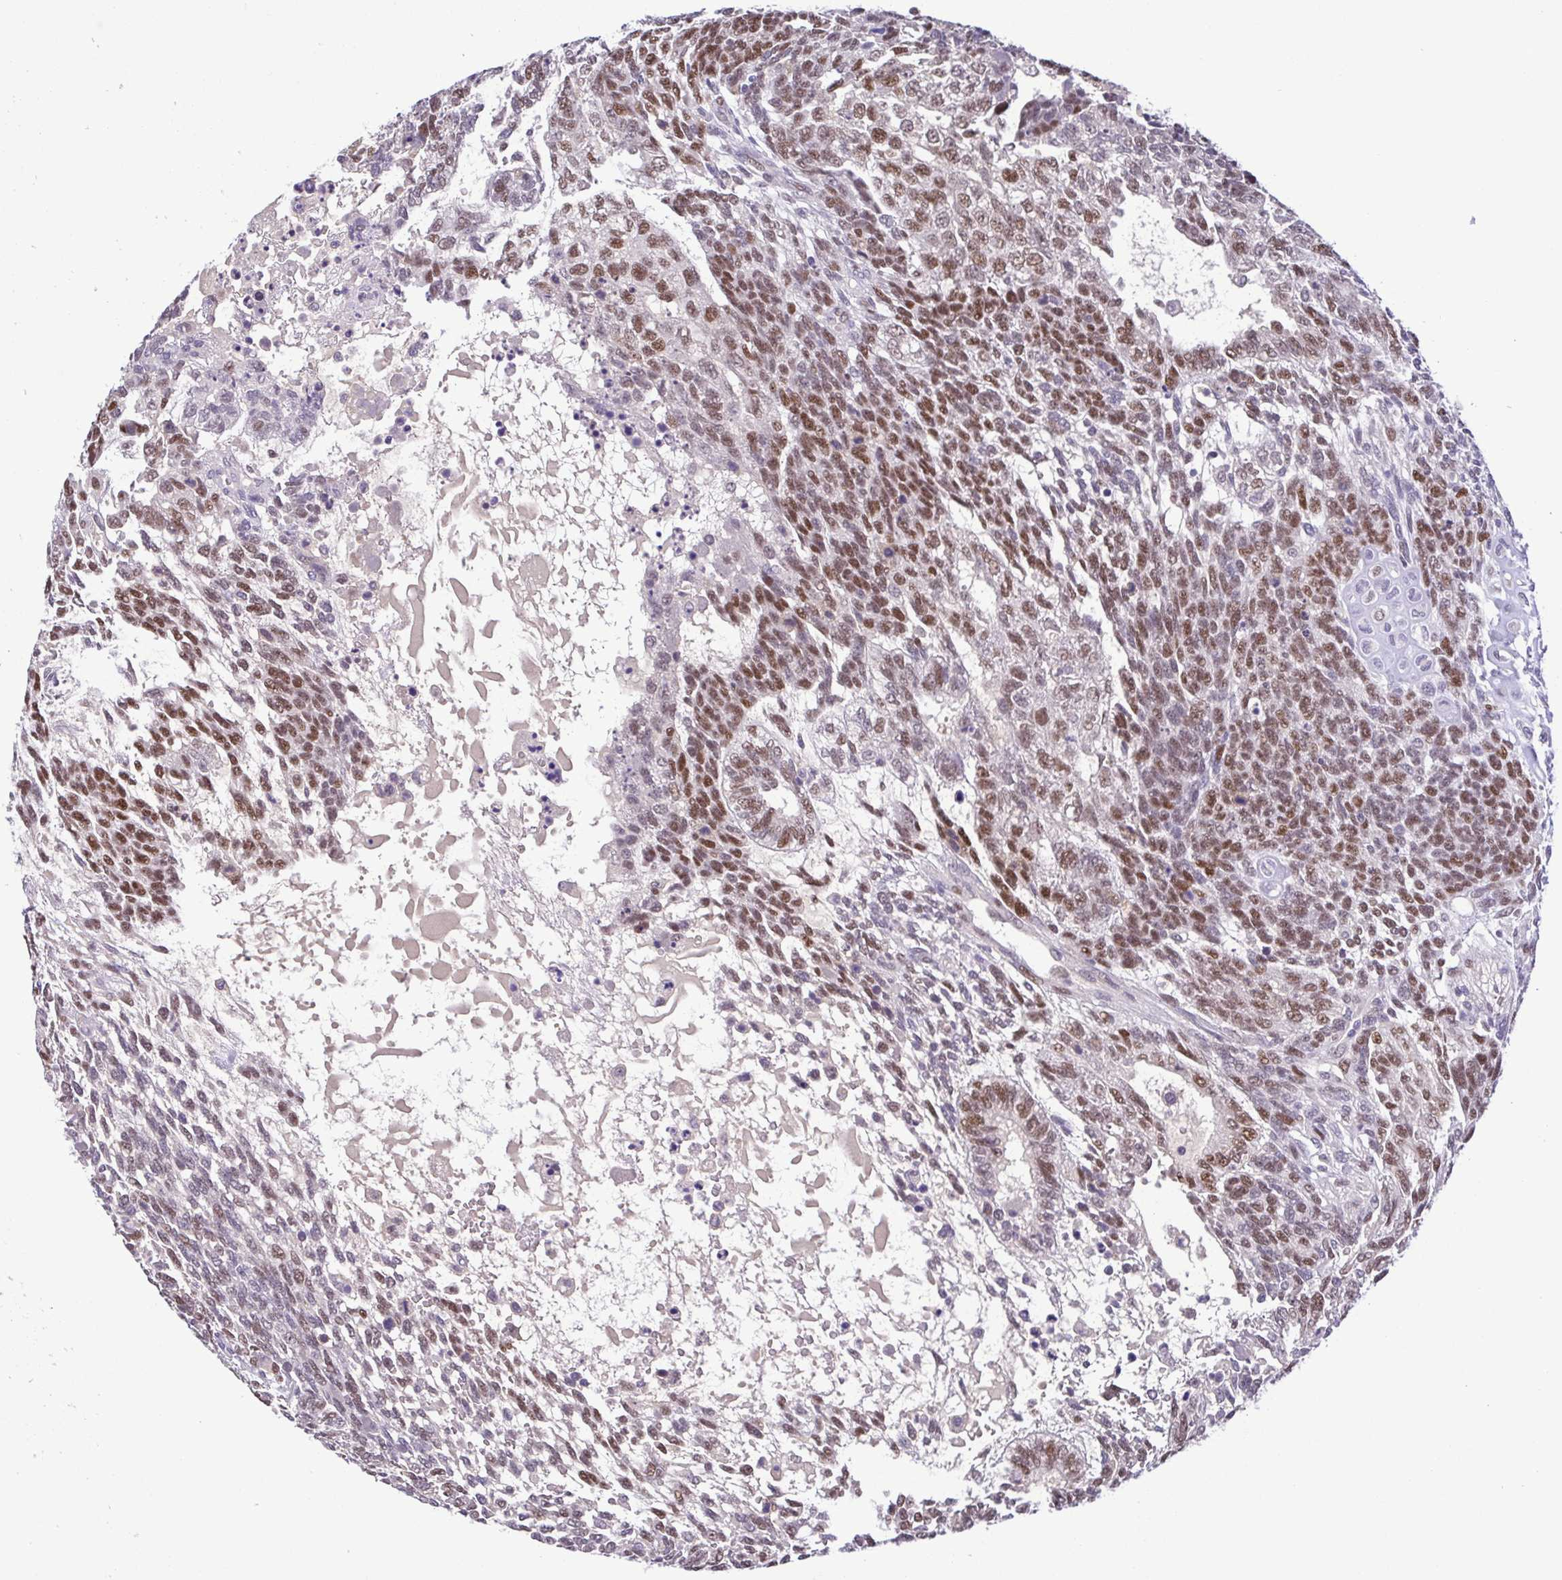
{"staining": {"intensity": "moderate", "quantity": ">75%", "location": "nuclear"}, "tissue": "testis cancer", "cell_type": "Tumor cells", "image_type": "cancer", "snomed": [{"axis": "morphology", "description": "Carcinoma, Embryonal, NOS"}, {"axis": "topography", "description": "Testis"}], "caption": "Protein analysis of testis cancer (embryonal carcinoma) tissue shows moderate nuclear positivity in about >75% of tumor cells.", "gene": "TIPIN", "patient": {"sex": "male", "age": 23}}